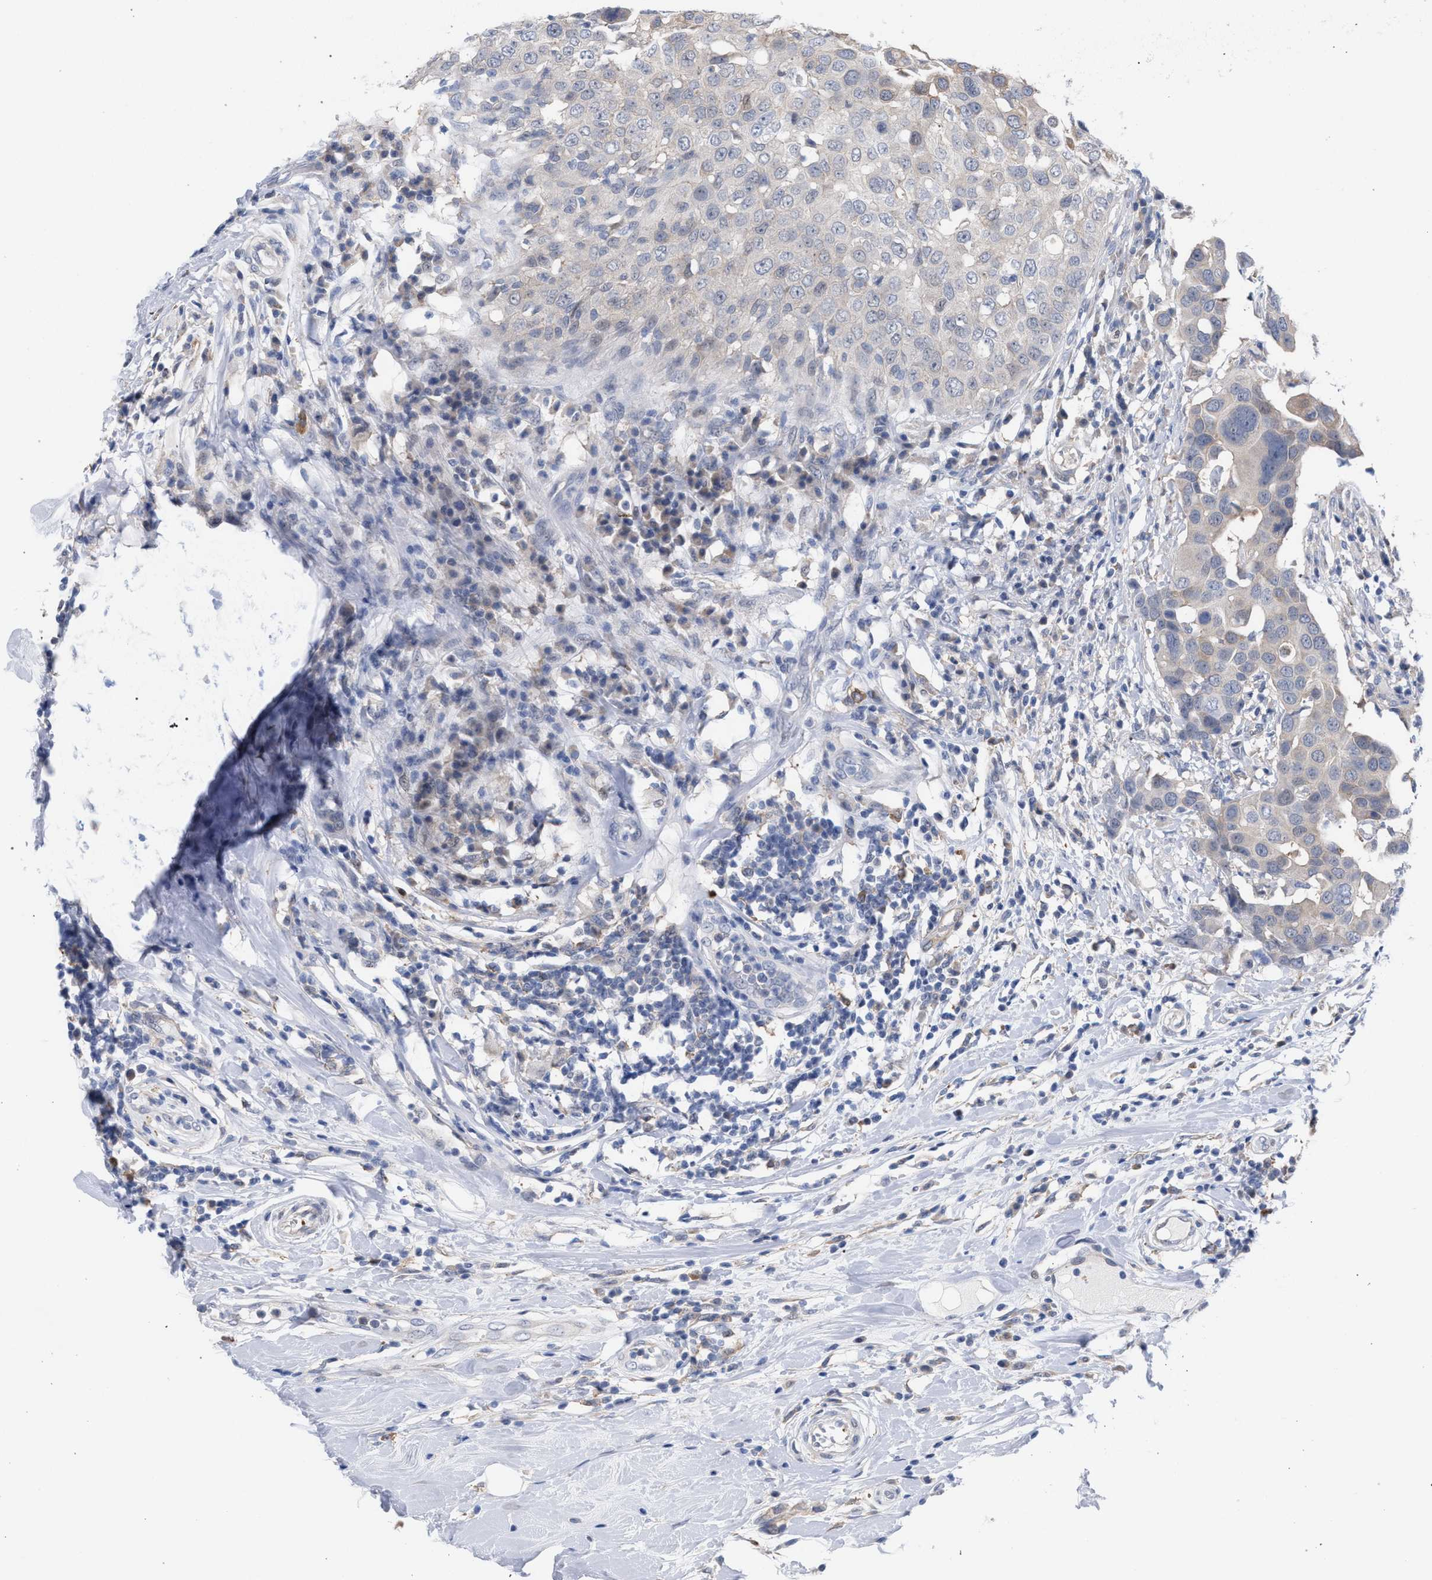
{"staining": {"intensity": "moderate", "quantity": "25%-75%", "location": "cytoplasmic/membranous"}, "tissue": "breast cancer", "cell_type": "Tumor cells", "image_type": "cancer", "snomed": [{"axis": "morphology", "description": "Duct carcinoma"}, {"axis": "topography", "description": "Breast"}], "caption": "IHC (DAB (3,3'-diaminobenzidine)) staining of human breast cancer displays moderate cytoplasmic/membranous protein positivity in approximately 25%-75% of tumor cells.", "gene": "FHOD3", "patient": {"sex": "female", "age": 27}}